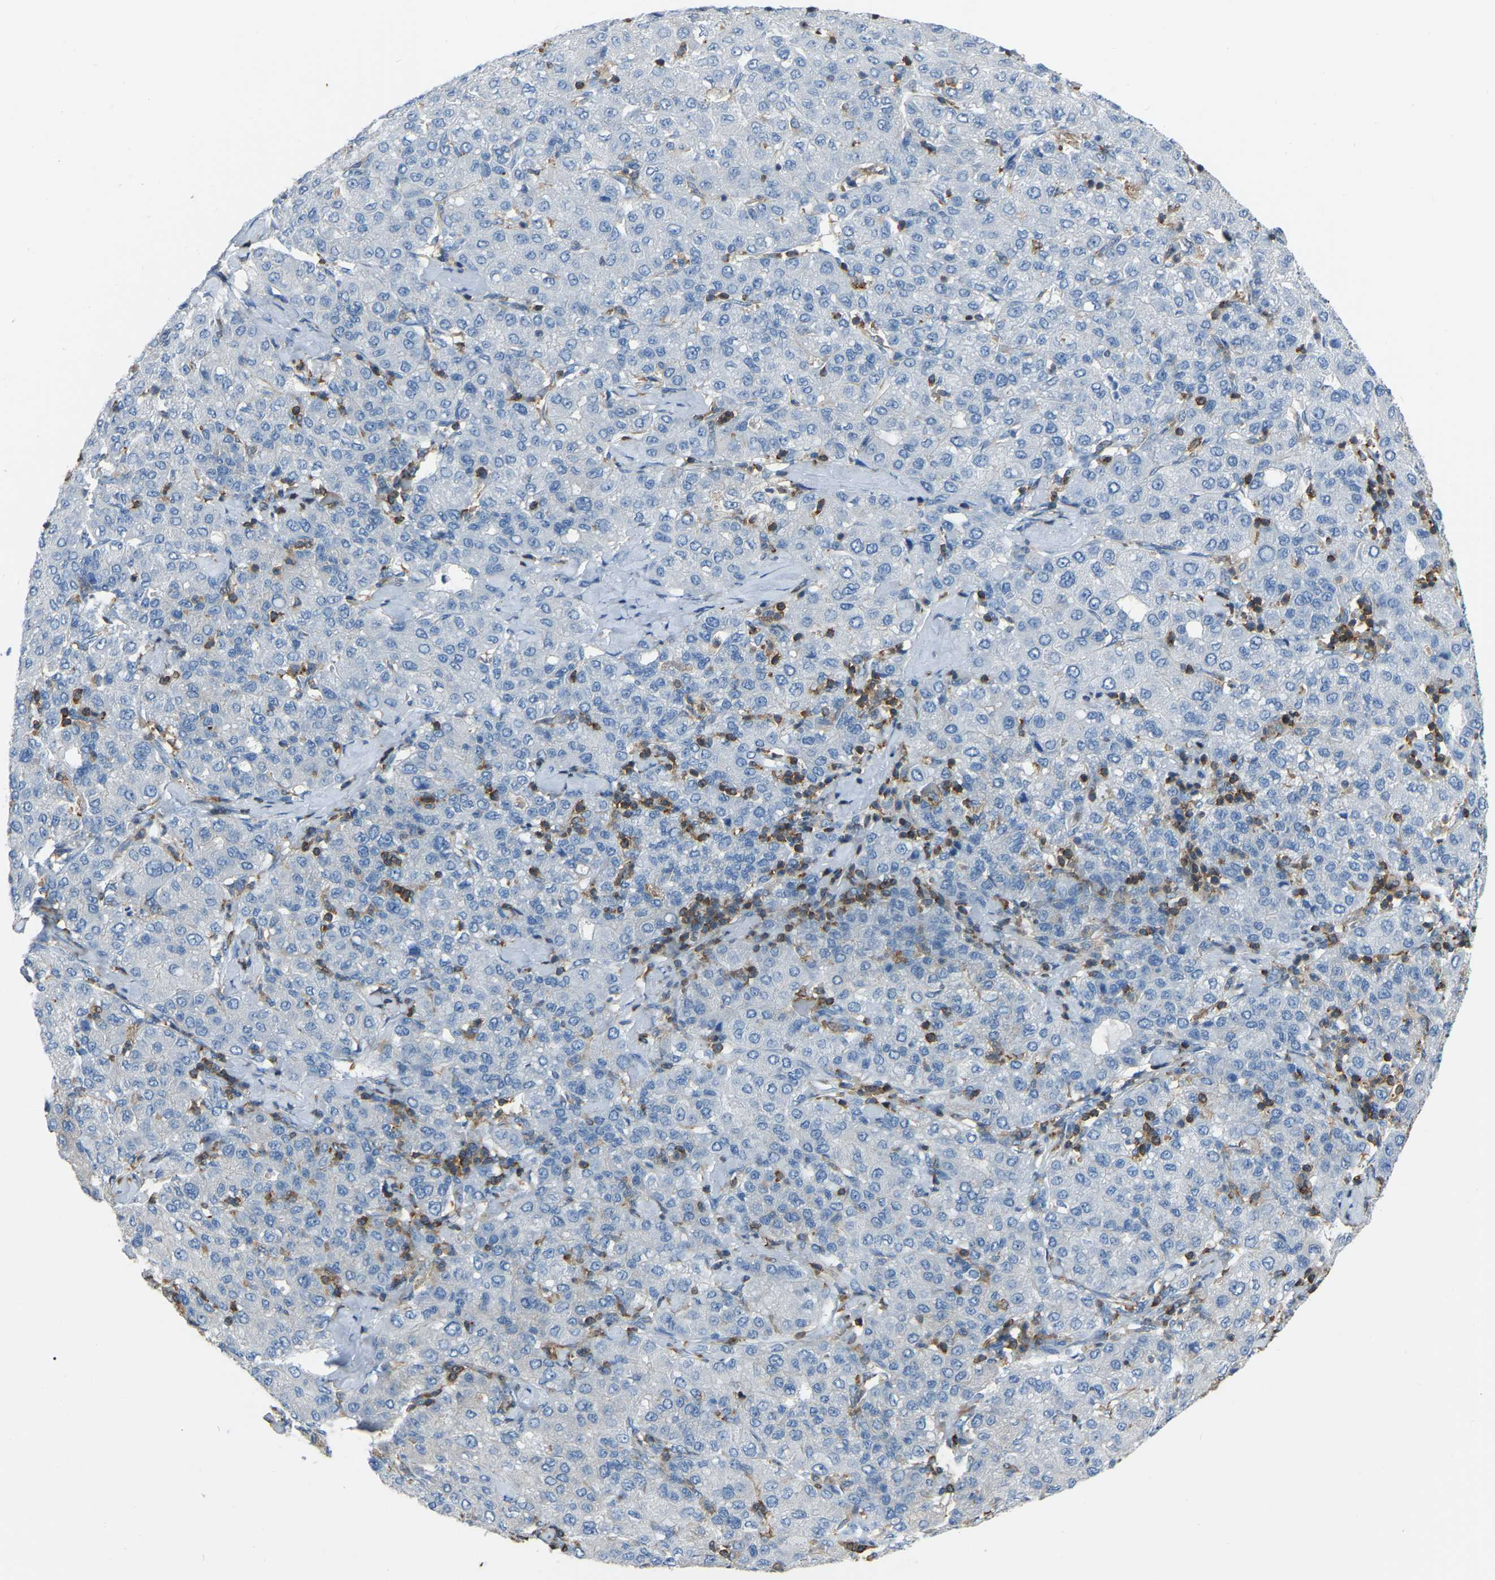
{"staining": {"intensity": "negative", "quantity": "none", "location": "none"}, "tissue": "liver cancer", "cell_type": "Tumor cells", "image_type": "cancer", "snomed": [{"axis": "morphology", "description": "Carcinoma, Hepatocellular, NOS"}, {"axis": "topography", "description": "Liver"}], "caption": "This is an immunohistochemistry image of hepatocellular carcinoma (liver). There is no expression in tumor cells.", "gene": "ARHGAP45", "patient": {"sex": "male", "age": 65}}